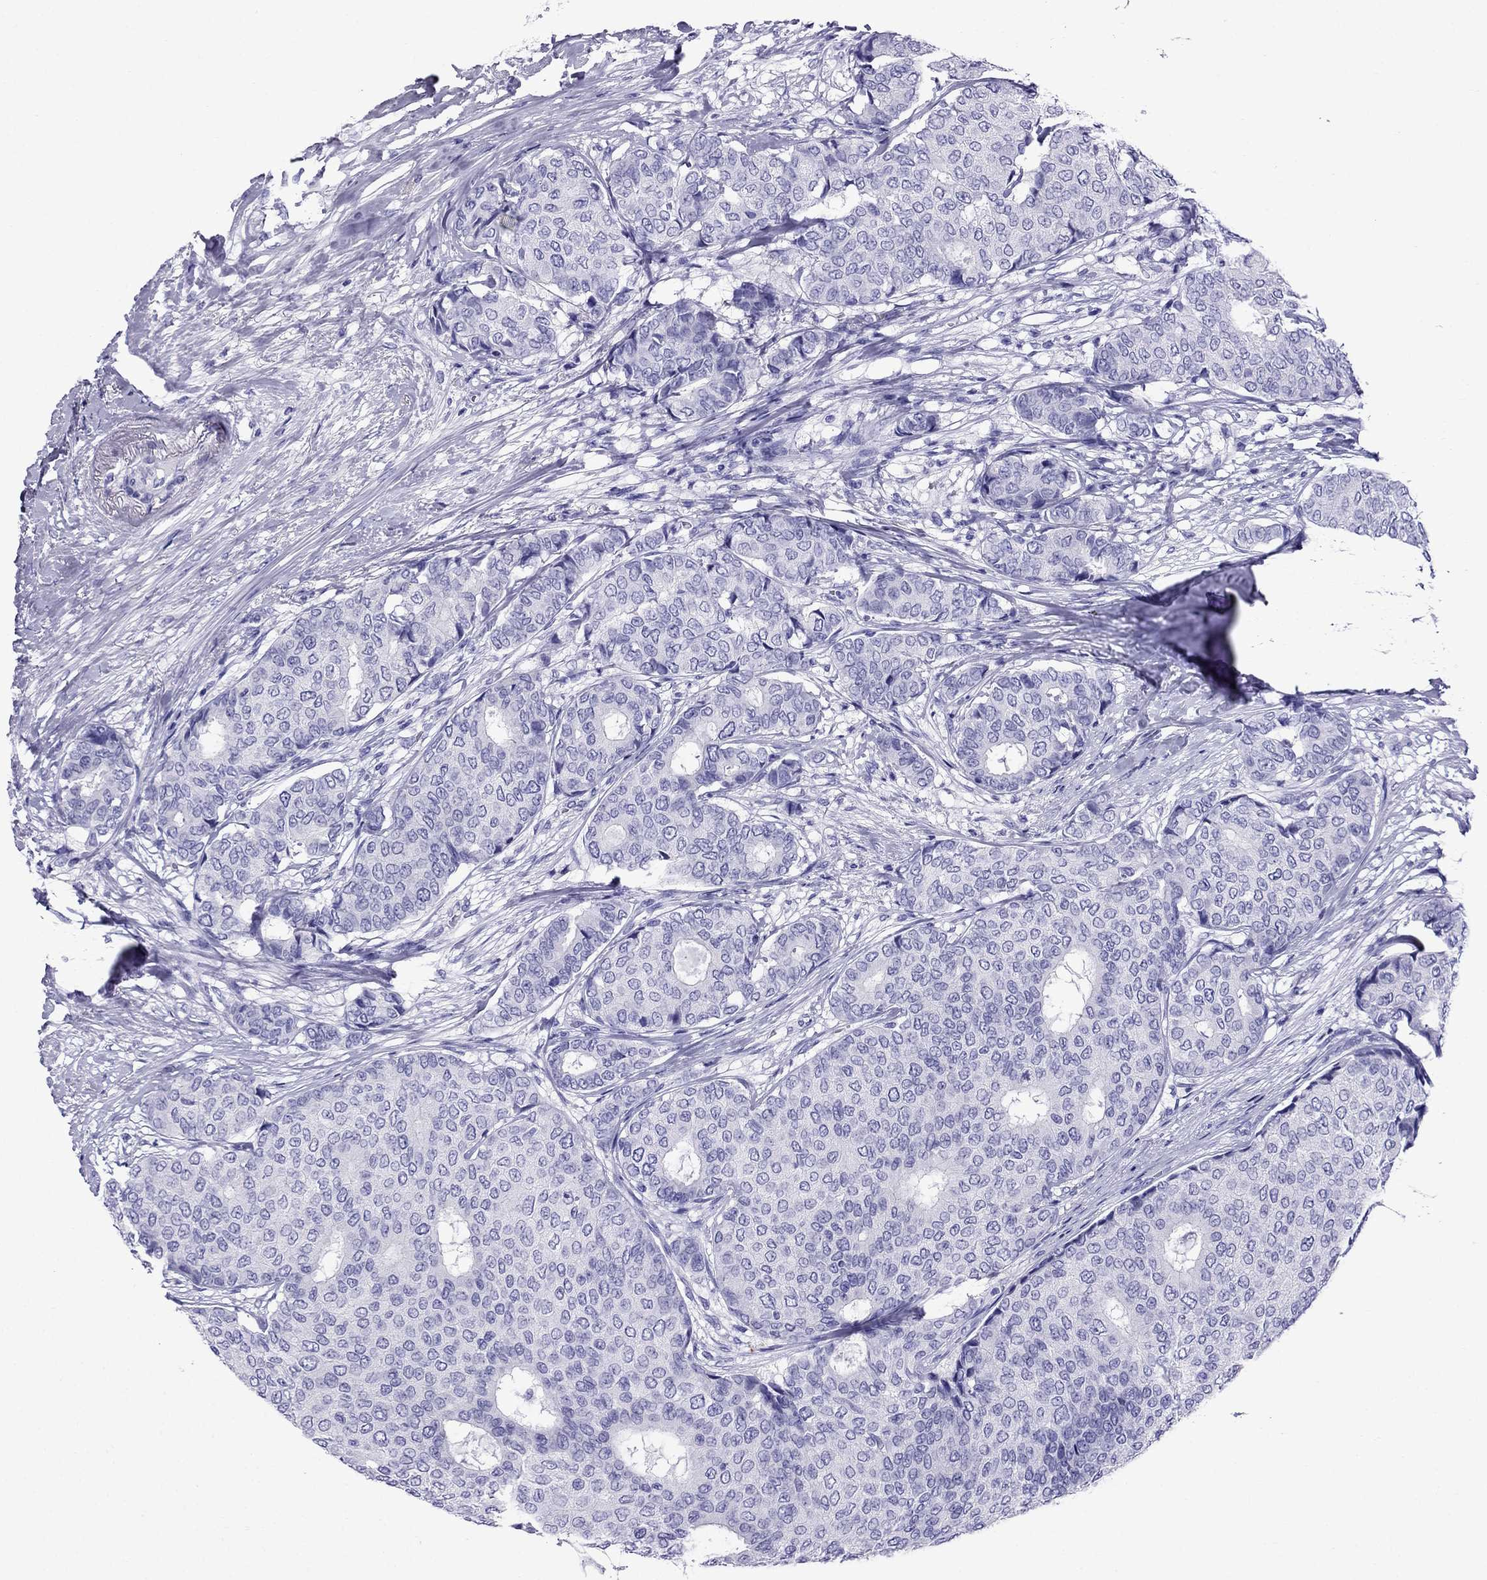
{"staining": {"intensity": "negative", "quantity": "none", "location": "none"}, "tissue": "breast cancer", "cell_type": "Tumor cells", "image_type": "cancer", "snomed": [{"axis": "morphology", "description": "Duct carcinoma"}, {"axis": "topography", "description": "Breast"}], "caption": "High magnification brightfield microscopy of infiltrating ductal carcinoma (breast) stained with DAB (brown) and counterstained with hematoxylin (blue): tumor cells show no significant staining.", "gene": "CRYBA1", "patient": {"sex": "female", "age": 75}}